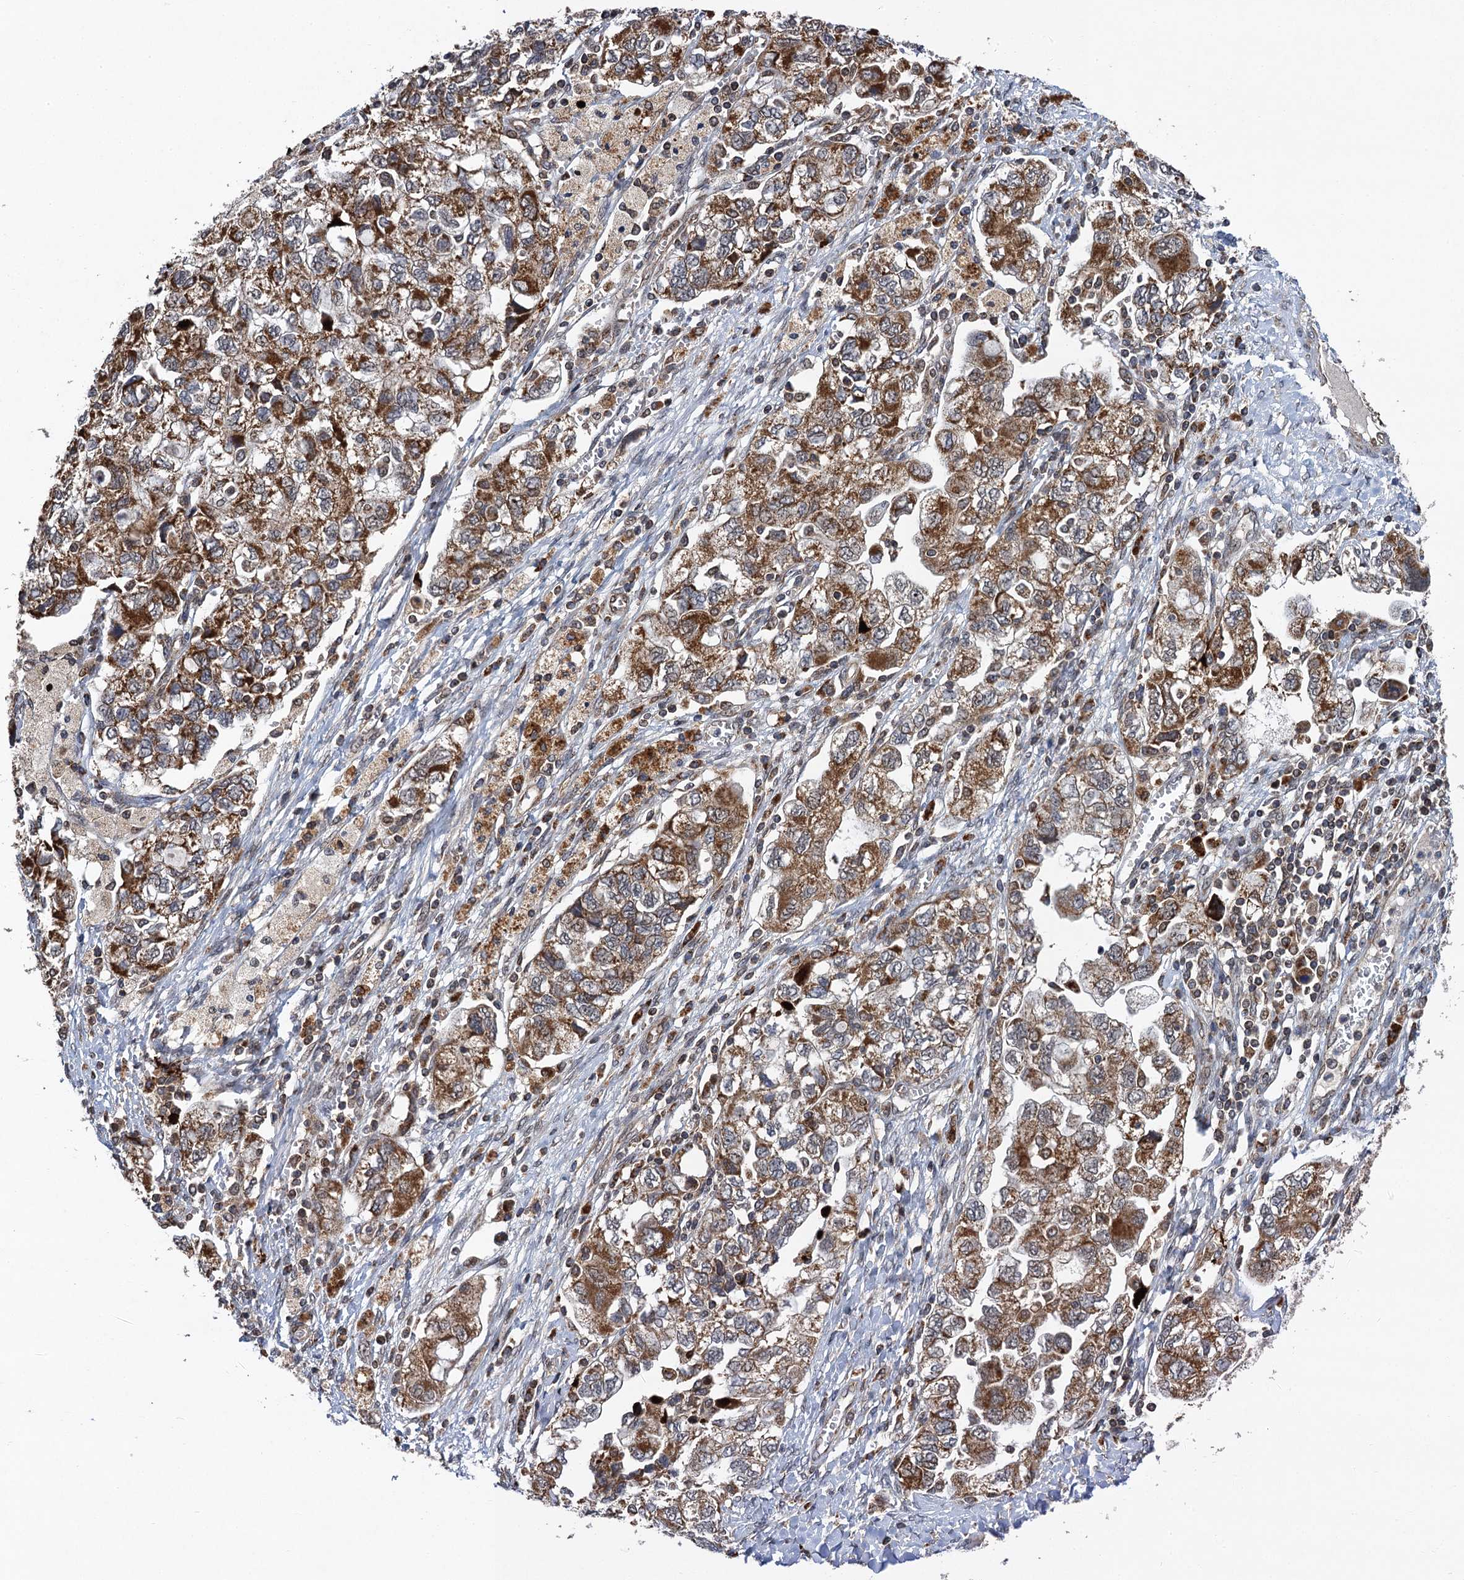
{"staining": {"intensity": "strong", "quantity": ">75%", "location": "cytoplasmic/membranous"}, "tissue": "ovarian cancer", "cell_type": "Tumor cells", "image_type": "cancer", "snomed": [{"axis": "morphology", "description": "Carcinoma, NOS"}, {"axis": "morphology", "description": "Cystadenocarcinoma, serous, NOS"}, {"axis": "topography", "description": "Ovary"}], "caption": "Approximately >75% of tumor cells in human ovarian cancer demonstrate strong cytoplasmic/membranous protein expression as visualized by brown immunohistochemical staining.", "gene": "CMPK2", "patient": {"sex": "female", "age": 69}}